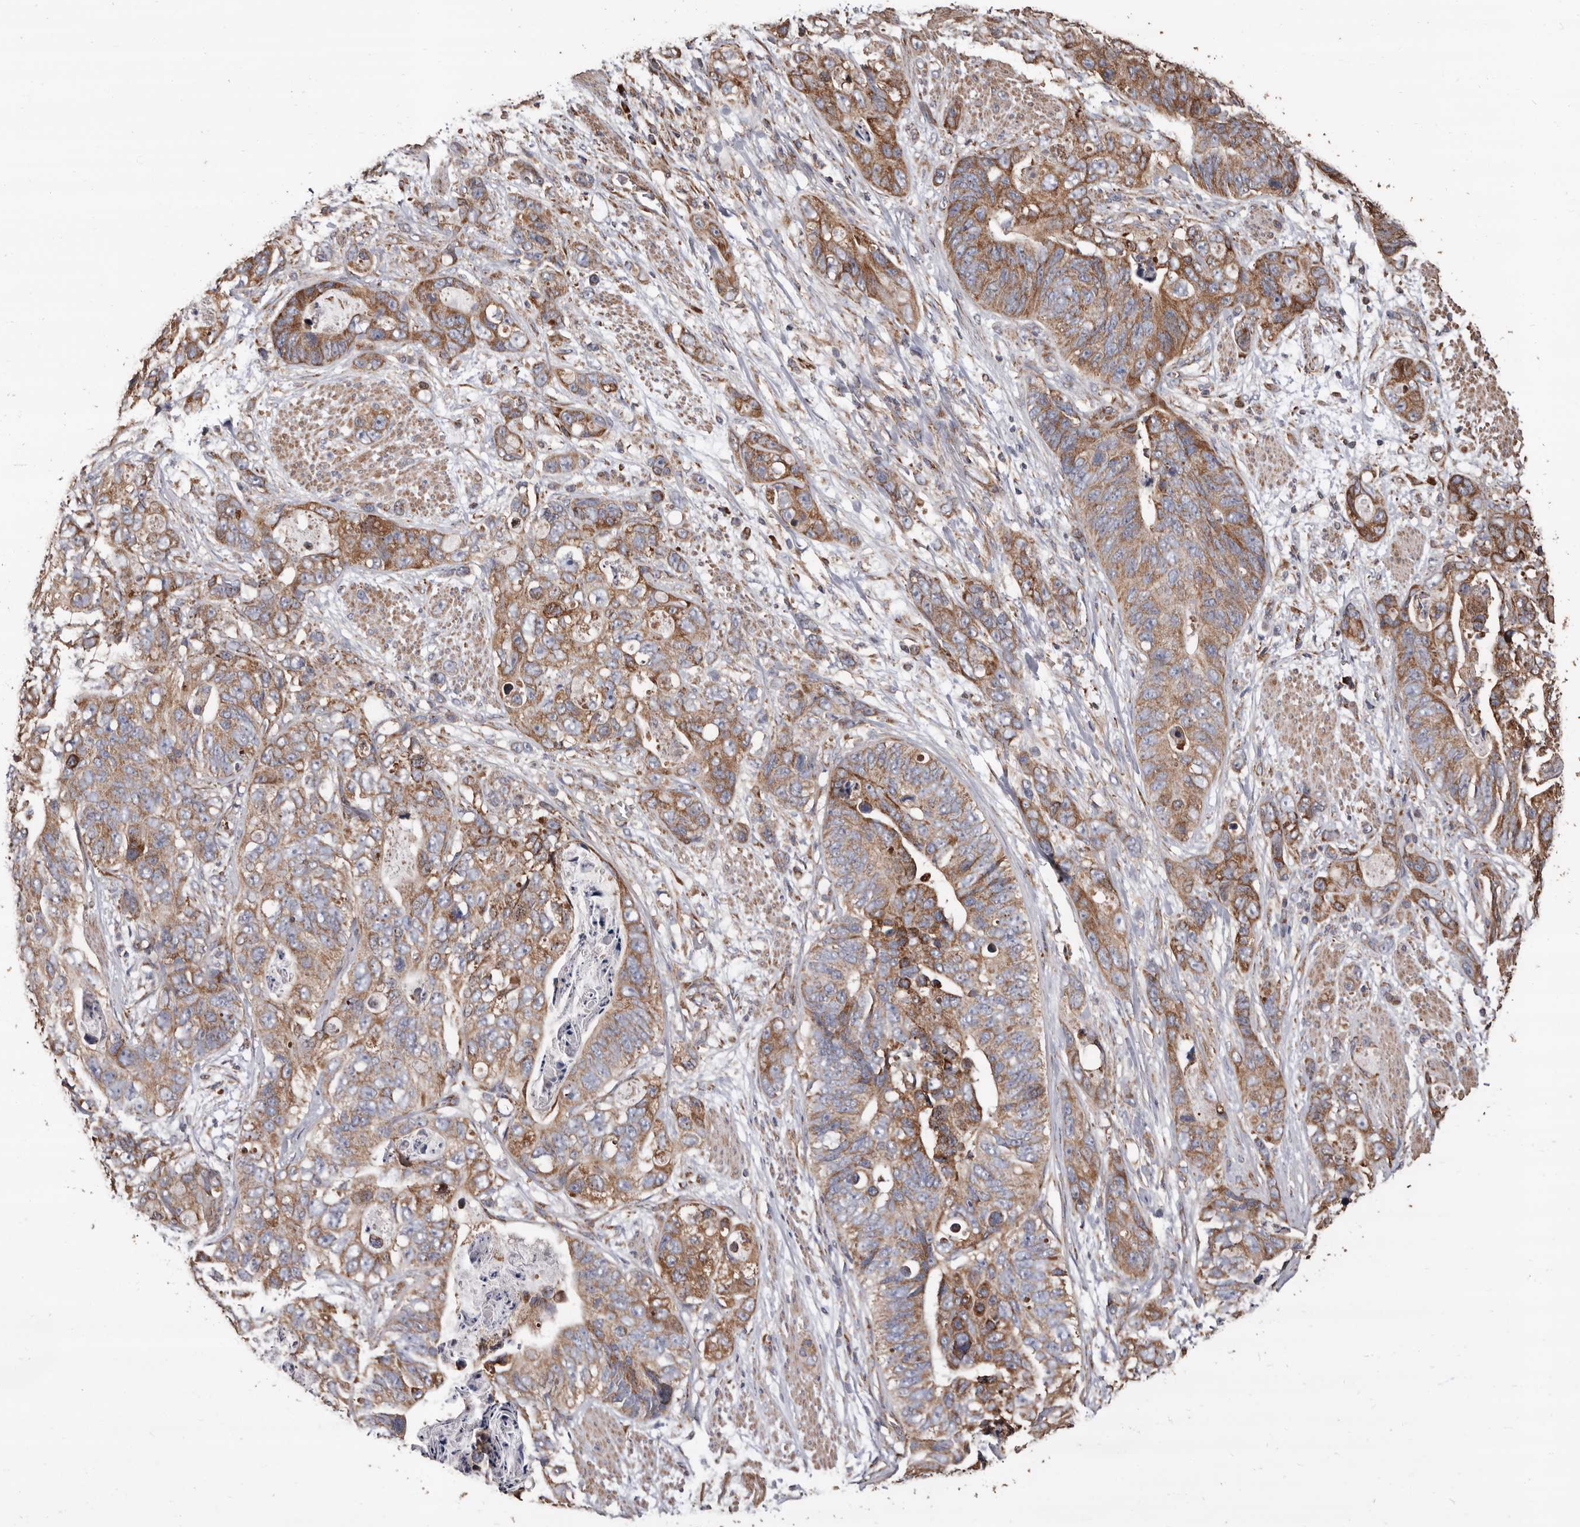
{"staining": {"intensity": "moderate", "quantity": ">75%", "location": "cytoplasmic/membranous"}, "tissue": "stomach cancer", "cell_type": "Tumor cells", "image_type": "cancer", "snomed": [{"axis": "morphology", "description": "Adenocarcinoma, NOS"}, {"axis": "topography", "description": "Stomach"}], "caption": "Tumor cells show moderate cytoplasmic/membranous positivity in approximately >75% of cells in adenocarcinoma (stomach).", "gene": "OSGIN2", "patient": {"sex": "female", "age": 89}}